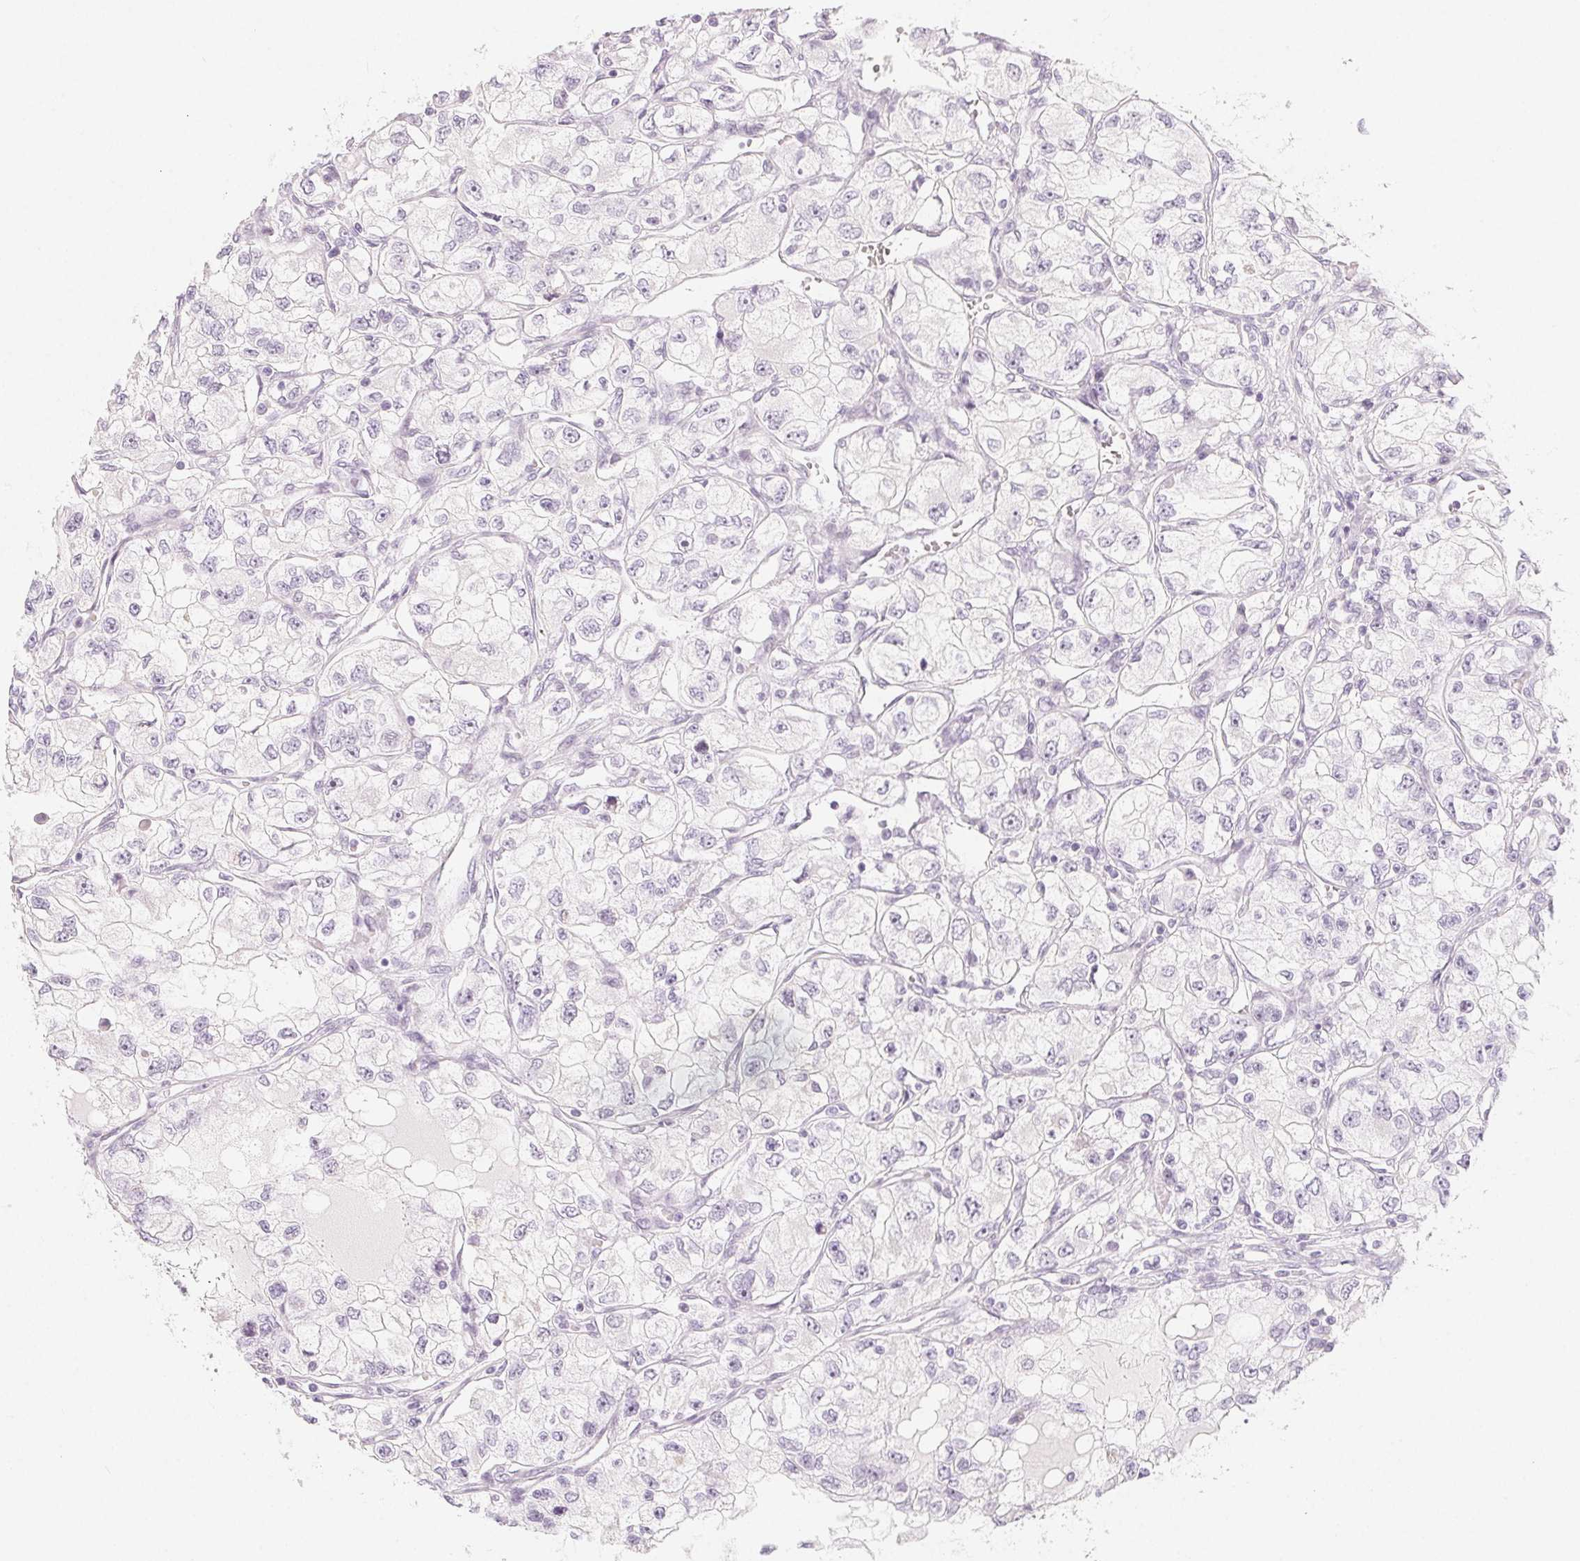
{"staining": {"intensity": "negative", "quantity": "none", "location": "none"}, "tissue": "renal cancer", "cell_type": "Tumor cells", "image_type": "cancer", "snomed": [{"axis": "morphology", "description": "Adenocarcinoma, NOS"}, {"axis": "topography", "description": "Kidney"}], "caption": "Tumor cells are negative for protein expression in human adenocarcinoma (renal).", "gene": "SH3GL2", "patient": {"sex": "female", "age": 59}}